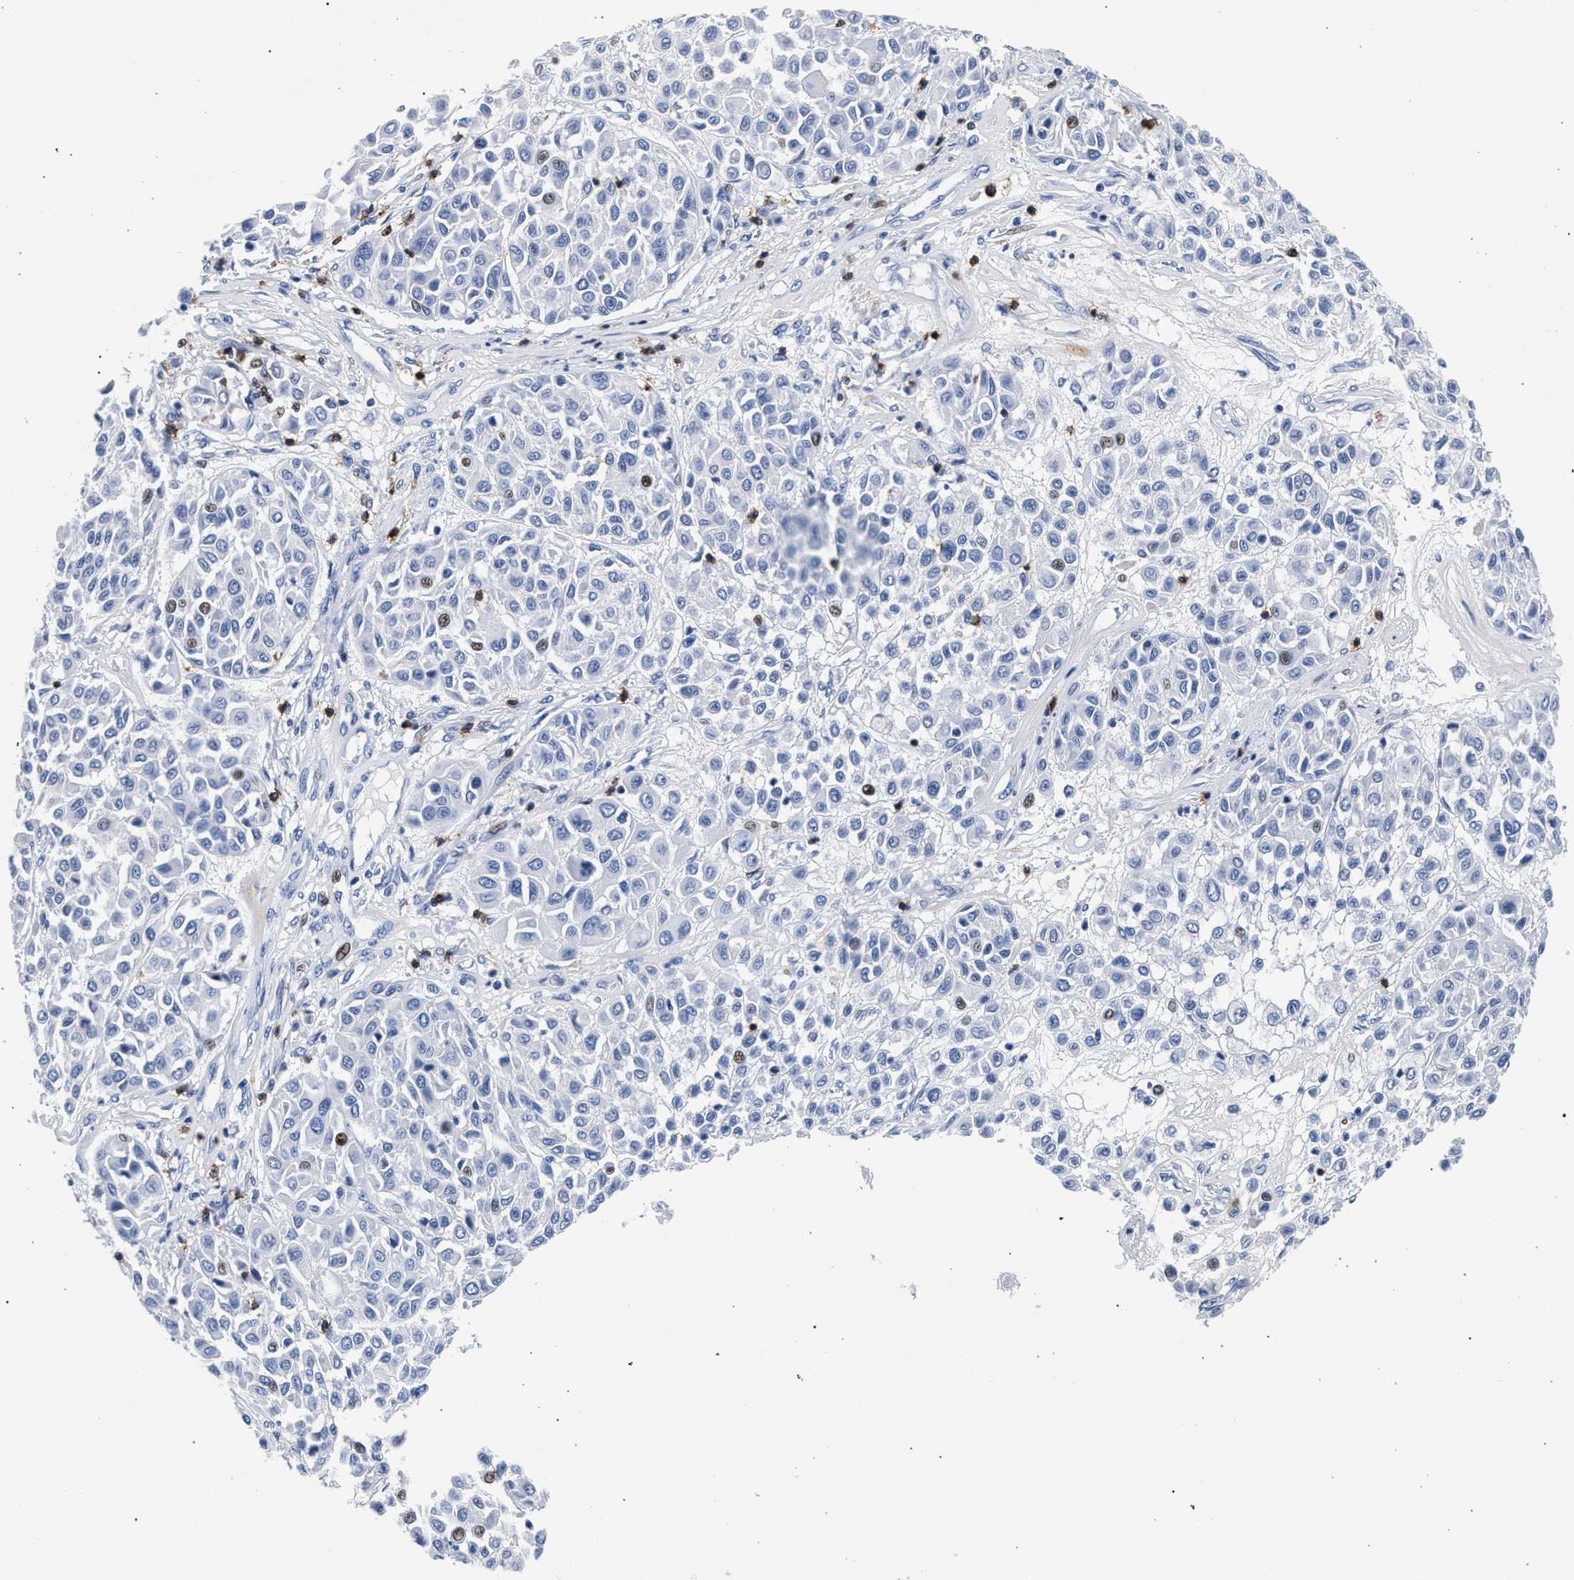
{"staining": {"intensity": "weak", "quantity": "<25%", "location": "nuclear"}, "tissue": "melanoma", "cell_type": "Tumor cells", "image_type": "cancer", "snomed": [{"axis": "morphology", "description": "Malignant melanoma, Metastatic site"}, {"axis": "topography", "description": "Soft tissue"}], "caption": "A histopathology image of malignant melanoma (metastatic site) stained for a protein demonstrates no brown staining in tumor cells. (Stains: DAB (3,3'-diaminobenzidine) immunohistochemistry (IHC) with hematoxylin counter stain, Microscopy: brightfield microscopy at high magnification).", "gene": "KLRK1", "patient": {"sex": "male", "age": 41}}